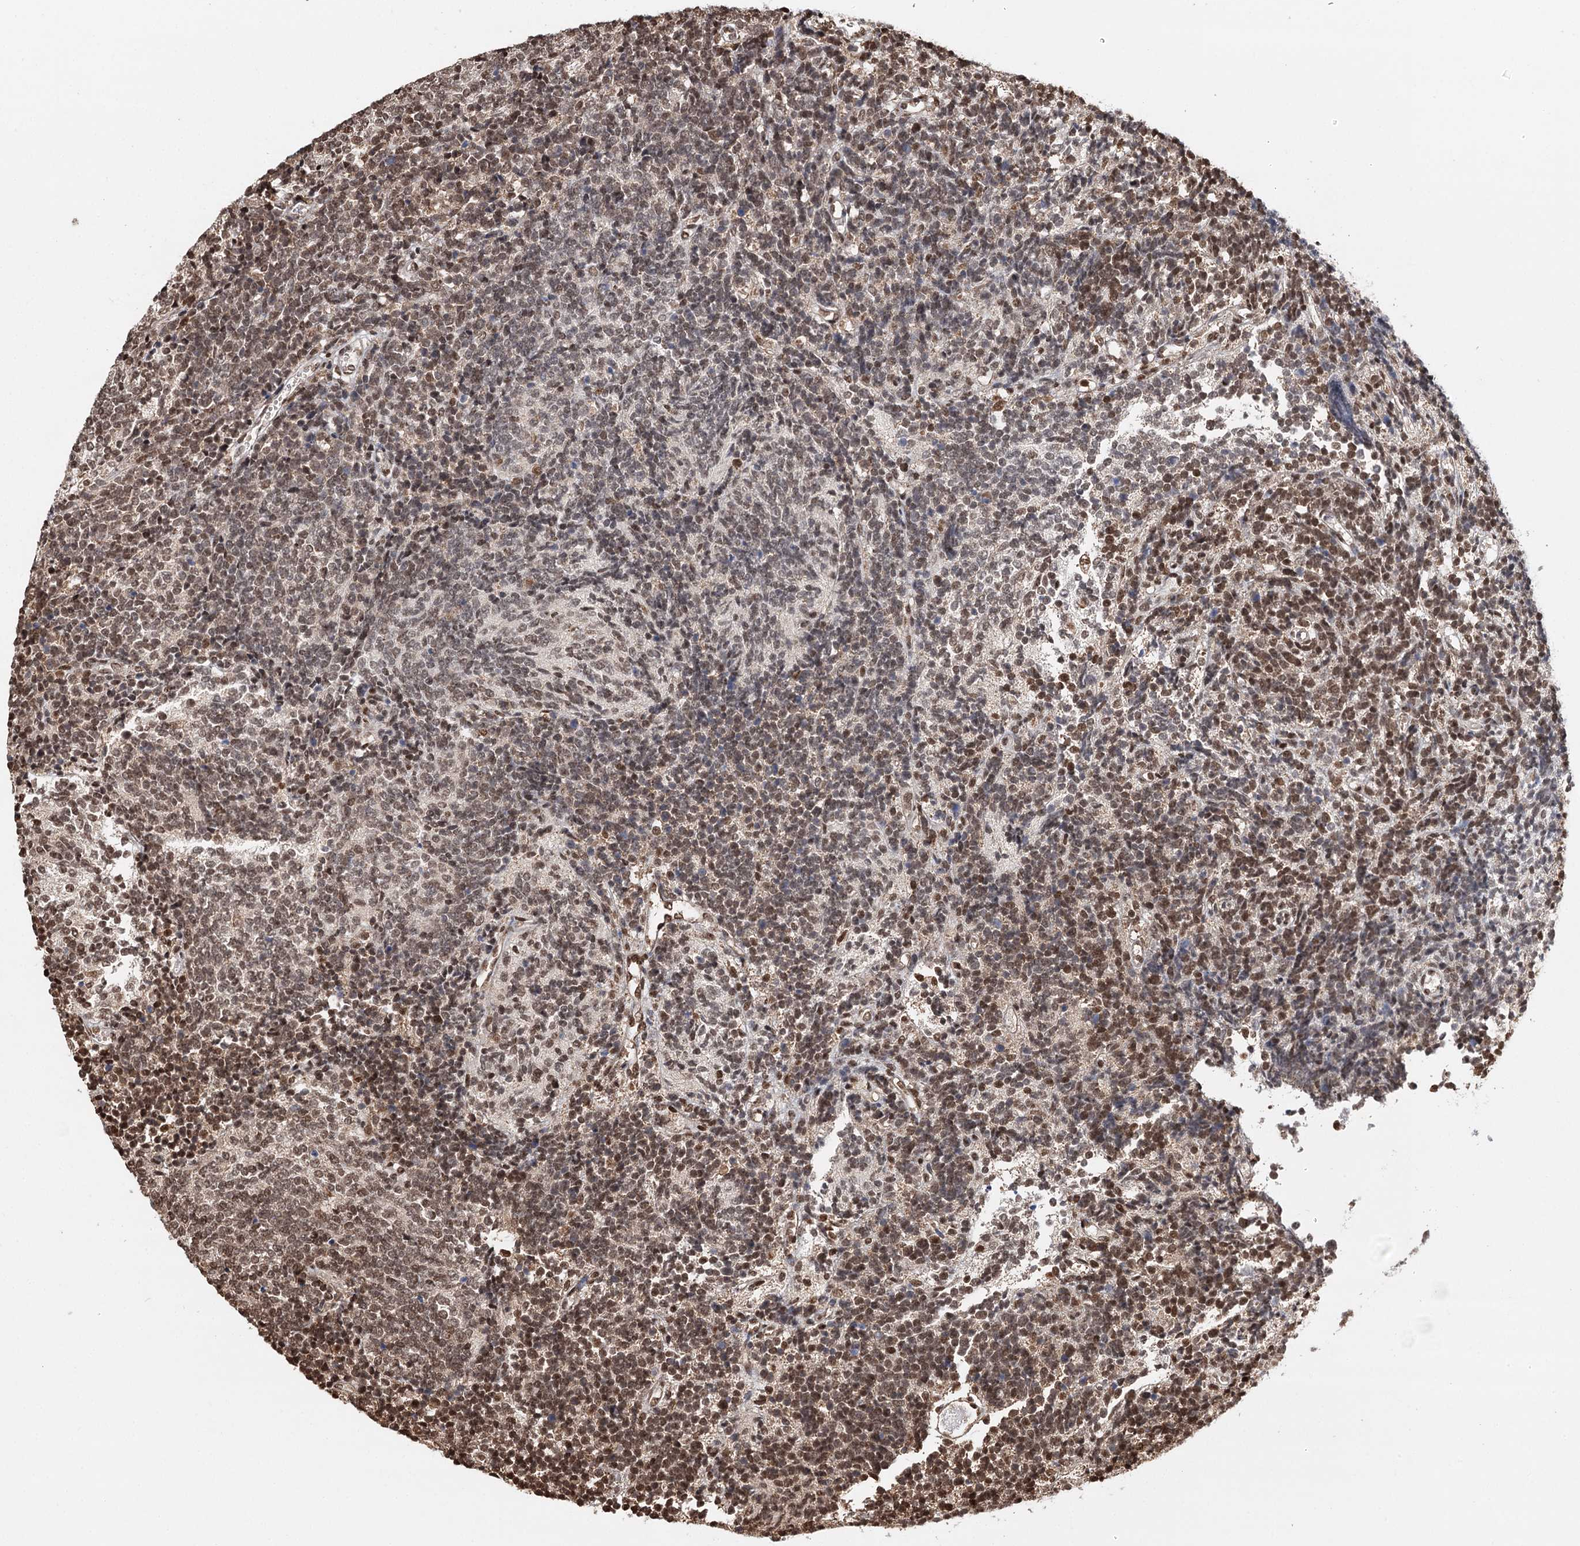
{"staining": {"intensity": "moderate", "quantity": "25%-75%", "location": "nuclear"}, "tissue": "glioma", "cell_type": "Tumor cells", "image_type": "cancer", "snomed": [{"axis": "morphology", "description": "Glioma, malignant, Low grade"}, {"axis": "topography", "description": "Brain"}], "caption": "This image demonstrates immunohistochemistry (IHC) staining of low-grade glioma (malignant), with medium moderate nuclear expression in approximately 25%-75% of tumor cells.", "gene": "RPS27A", "patient": {"sex": "female", "age": 1}}